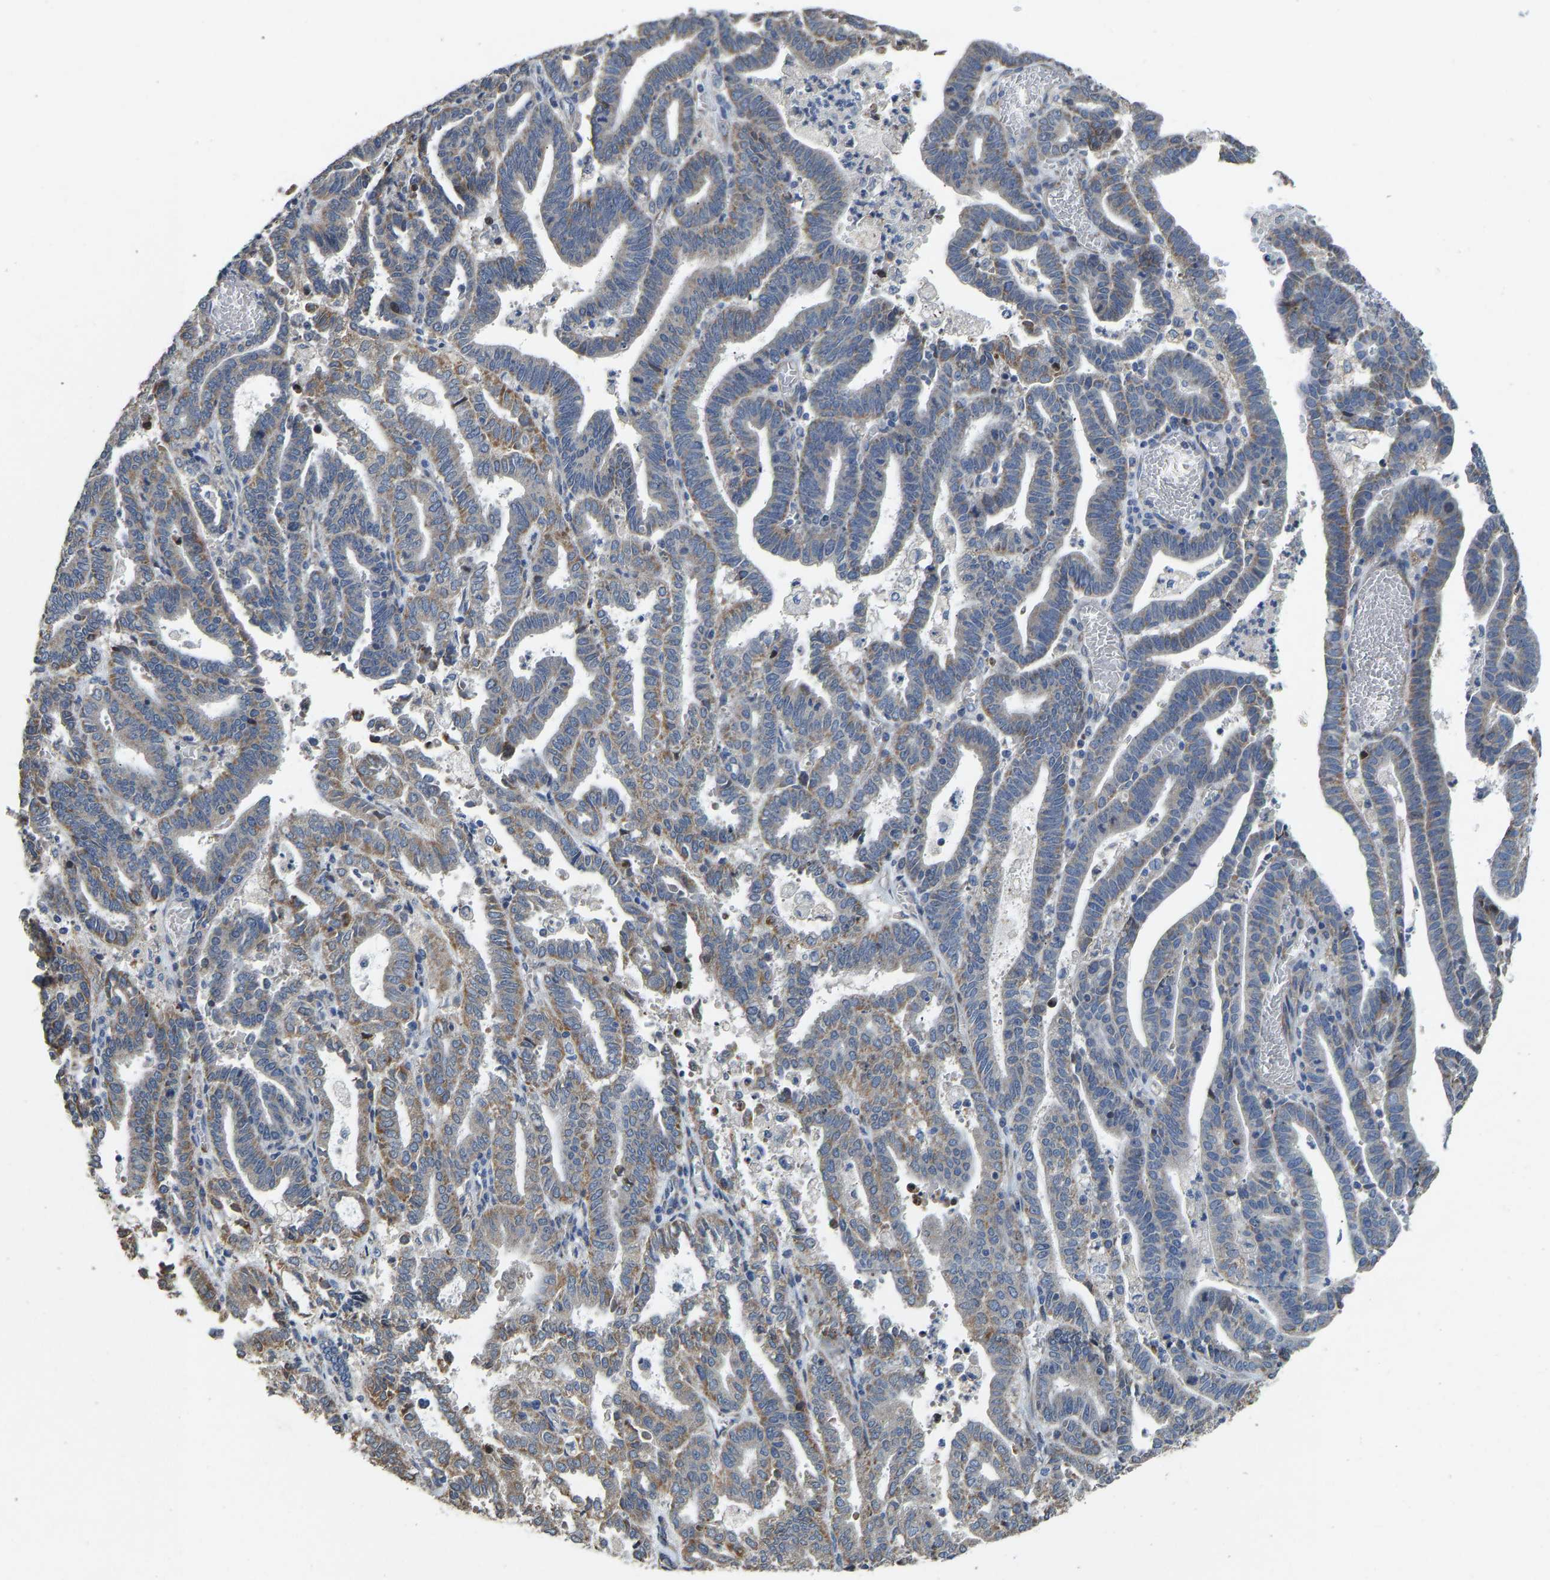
{"staining": {"intensity": "moderate", "quantity": "25%-75%", "location": "cytoplasmic/membranous"}, "tissue": "endometrial cancer", "cell_type": "Tumor cells", "image_type": "cancer", "snomed": [{"axis": "morphology", "description": "Adenocarcinoma, NOS"}, {"axis": "topography", "description": "Uterus"}], "caption": "Immunohistochemical staining of endometrial cancer demonstrates moderate cytoplasmic/membranous protein positivity in approximately 25%-75% of tumor cells.", "gene": "TMEM150A", "patient": {"sex": "female", "age": 83}}